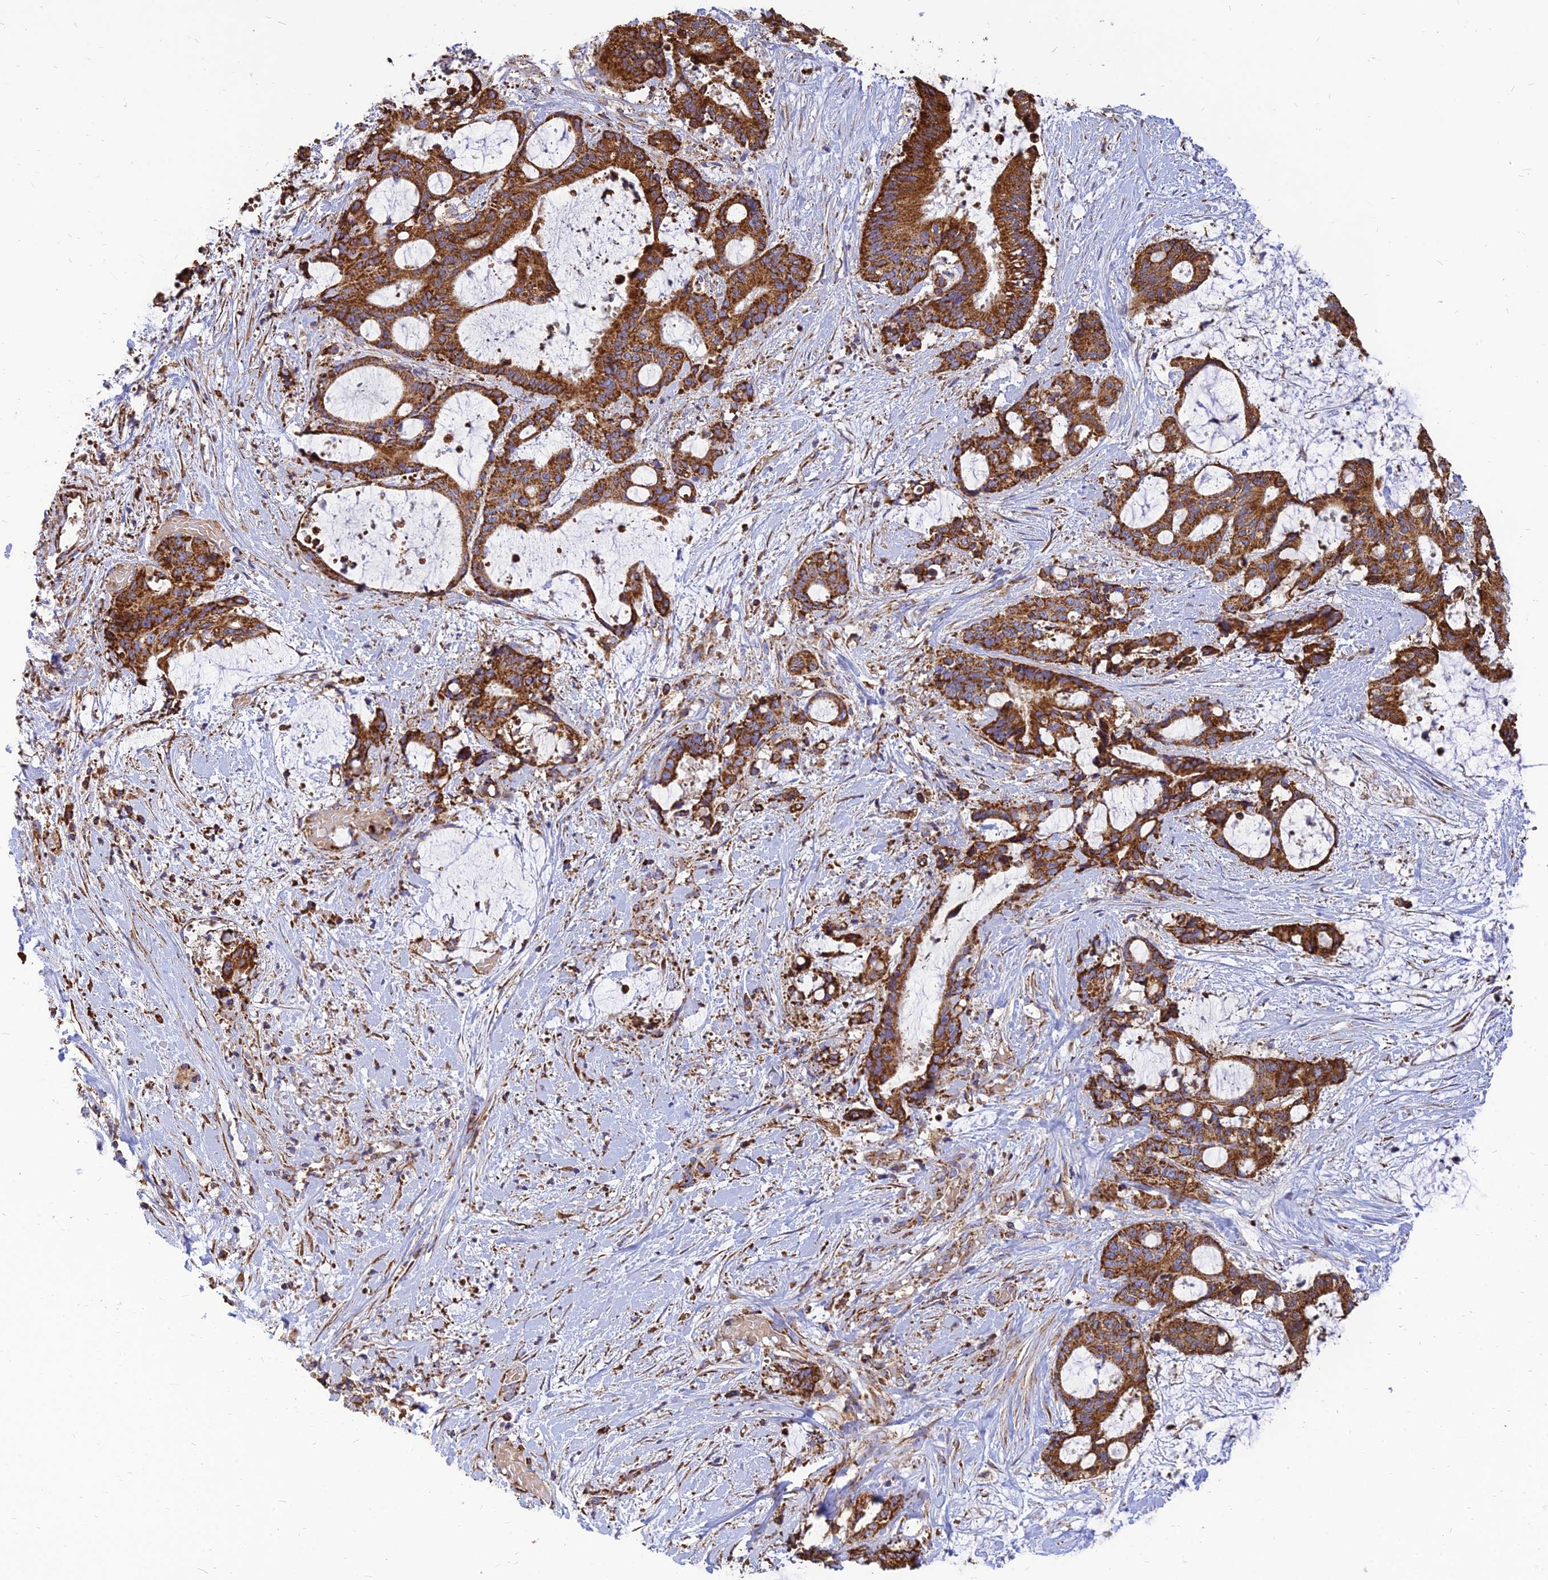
{"staining": {"intensity": "strong", "quantity": ">75%", "location": "cytoplasmic/membranous"}, "tissue": "liver cancer", "cell_type": "Tumor cells", "image_type": "cancer", "snomed": [{"axis": "morphology", "description": "Normal tissue, NOS"}, {"axis": "morphology", "description": "Cholangiocarcinoma"}, {"axis": "topography", "description": "Liver"}, {"axis": "topography", "description": "Peripheral nerve tissue"}], "caption": "Immunohistochemical staining of liver cancer demonstrates high levels of strong cytoplasmic/membranous expression in about >75% of tumor cells. The protein of interest is shown in brown color, while the nuclei are stained blue.", "gene": "THUMPD2", "patient": {"sex": "female", "age": 73}}